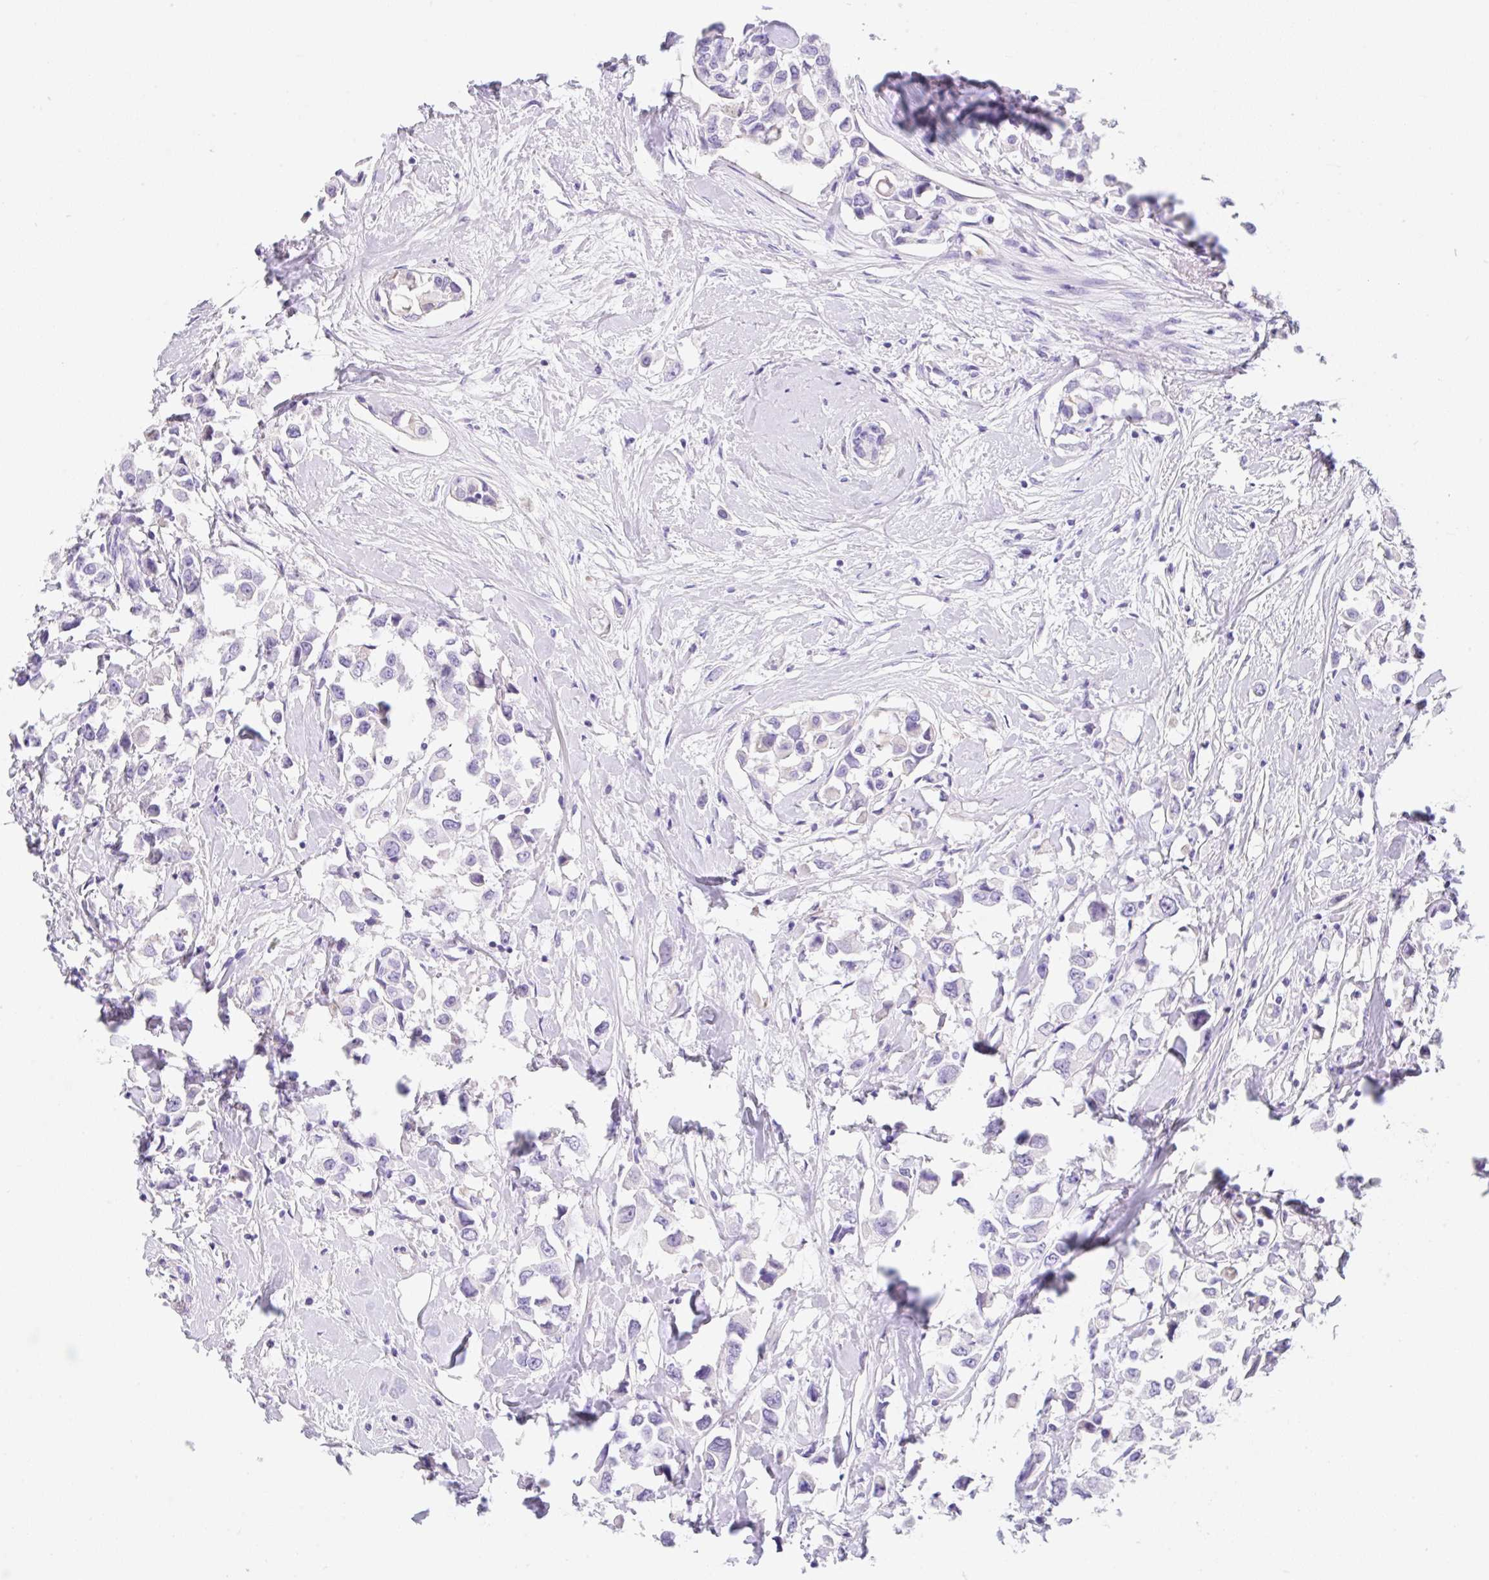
{"staining": {"intensity": "negative", "quantity": "none", "location": "none"}, "tissue": "breast cancer", "cell_type": "Tumor cells", "image_type": "cancer", "snomed": [{"axis": "morphology", "description": "Duct carcinoma"}, {"axis": "topography", "description": "Breast"}], "caption": "Photomicrograph shows no significant protein staining in tumor cells of breast cancer.", "gene": "KLK8", "patient": {"sex": "female", "age": 61}}